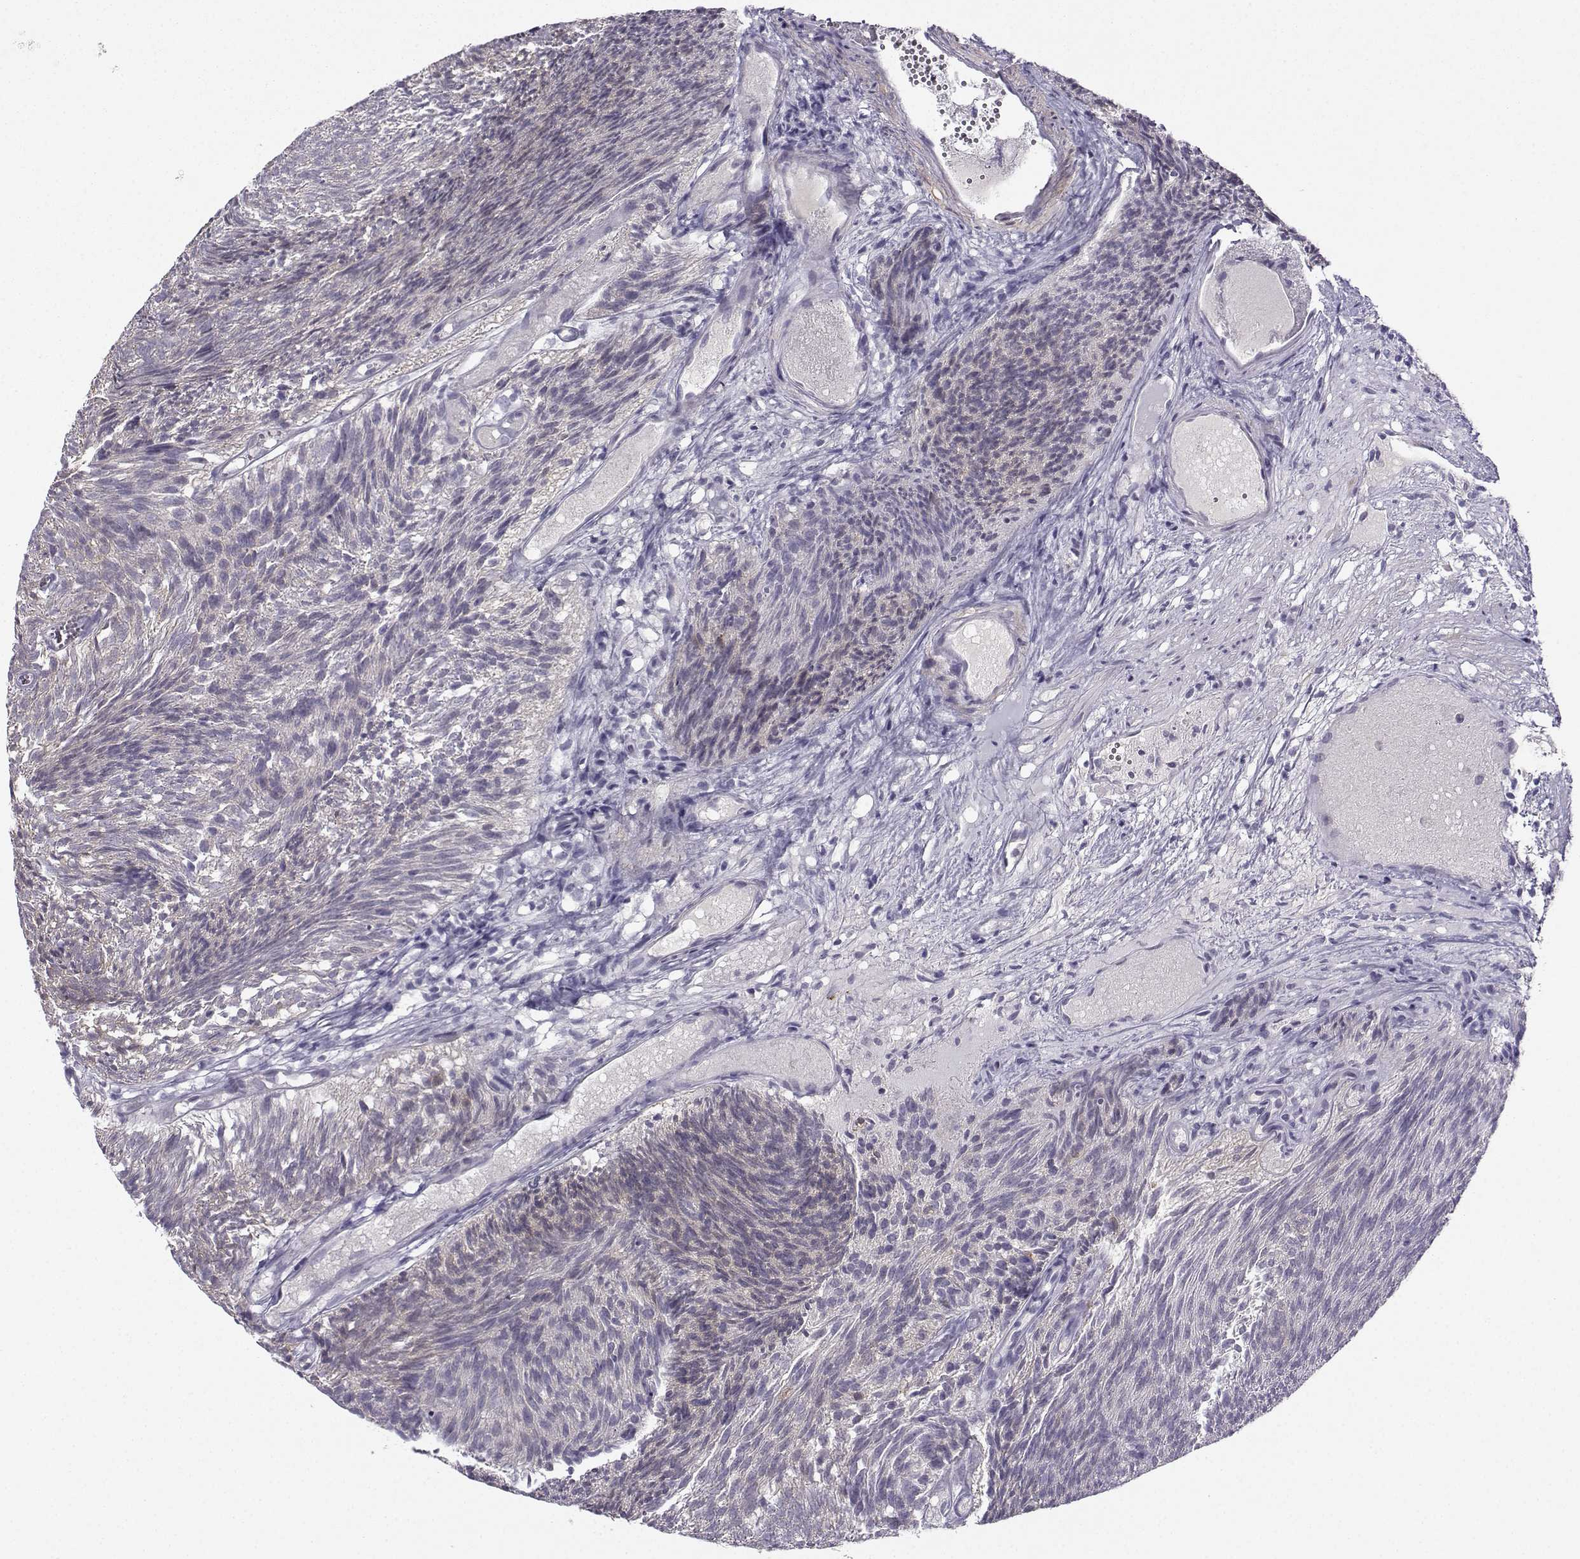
{"staining": {"intensity": "negative", "quantity": "none", "location": "none"}, "tissue": "urothelial cancer", "cell_type": "Tumor cells", "image_type": "cancer", "snomed": [{"axis": "morphology", "description": "Urothelial carcinoma, Low grade"}, {"axis": "topography", "description": "Urinary bladder"}], "caption": "DAB (3,3'-diaminobenzidine) immunohistochemical staining of human urothelial cancer demonstrates no significant expression in tumor cells. (Stains: DAB immunohistochemistry with hematoxylin counter stain, Microscopy: brightfield microscopy at high magnification).", "gene": "NQO1", "patient": {"sex": "male", "age": 77}}